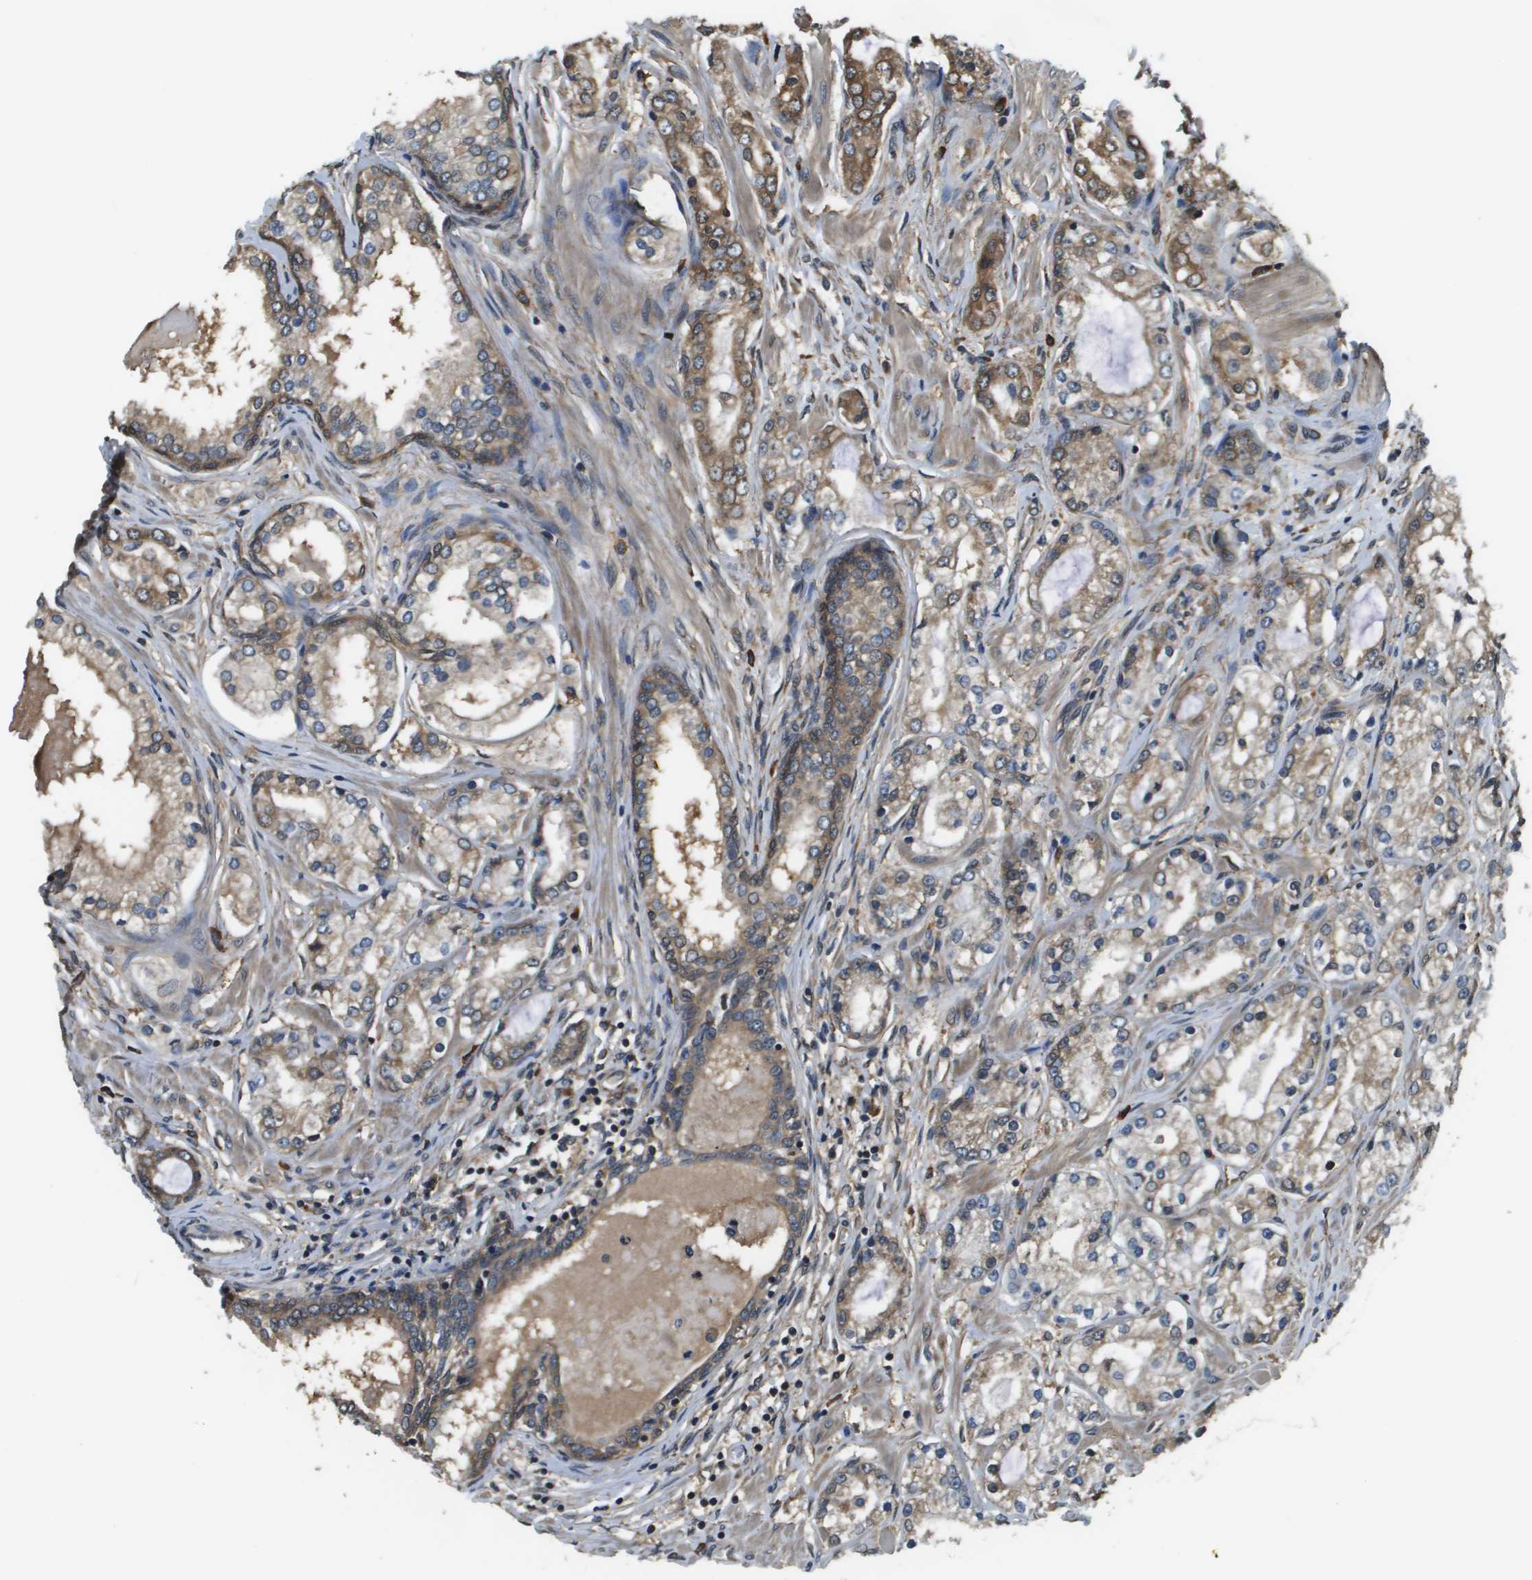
{"staining": {"intensity": "moderate", "quantity": ">75%", "location": "cytoplasmic/membranous"}, "tissue": "prostate cancer", "cell_type": "Tumor cells", "image_type": "cancer", "snomed": [{"axis": "morphology", "description": "Adenocarcinoma, Low grade"}, {"axis": "topography", "description": "Prostate"}], "caption": "The image reveals a brown stain indicating the presence of a protein in the cytoplasmic/membranous of tumor cells in prostate cancer. (Brightfield microscopy of DAB IHC at high magnification).", "gene": "SEC62", "patient": {"sex": "male", "age": 63}}